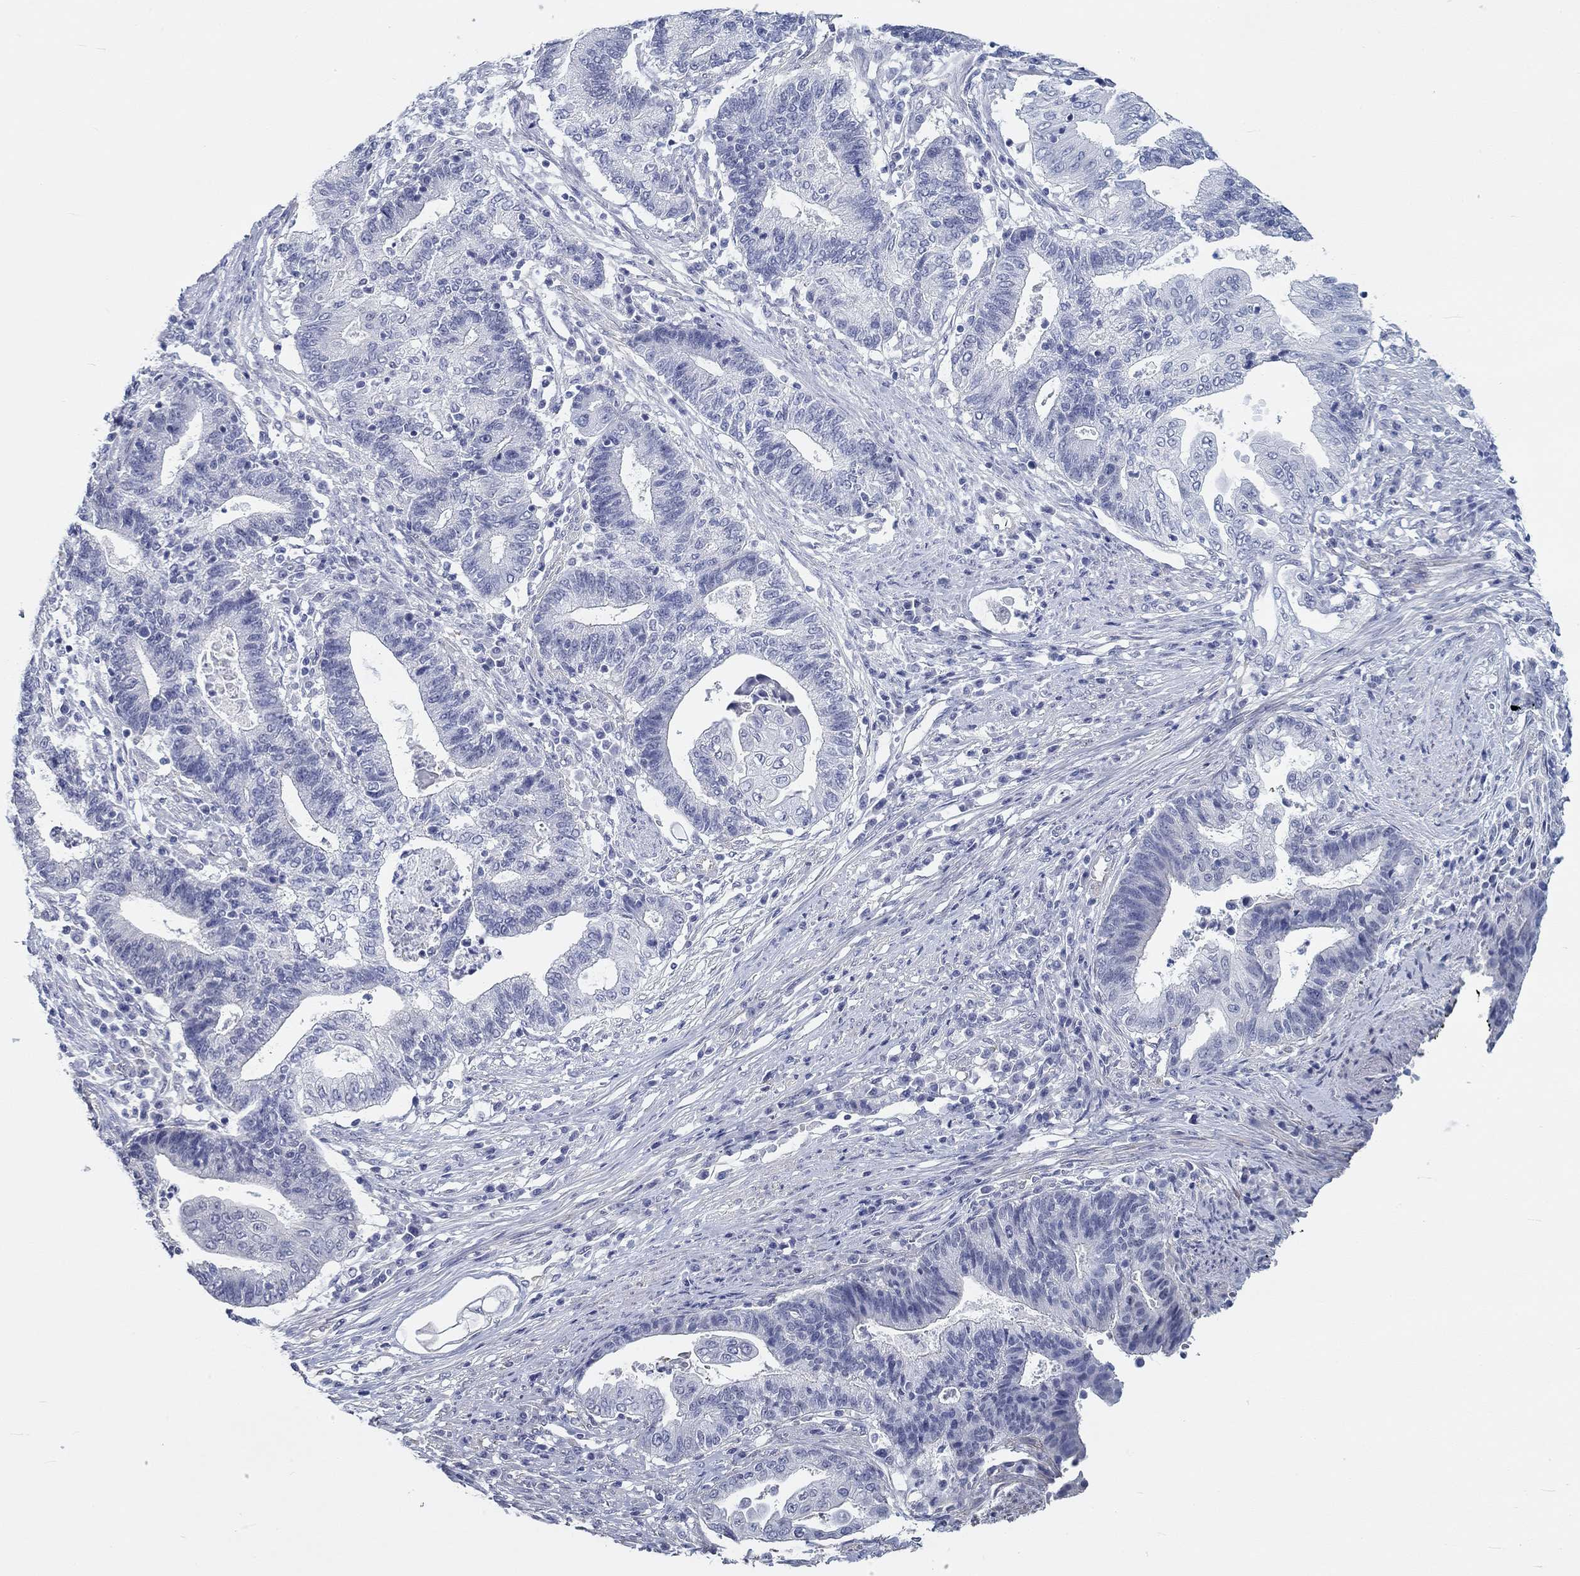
{"staining": {"intensity": "negative", "quantity": "none", "location": "none"}, "tissue": "endometrial cancer", "cell_type": "Tumor cells", "image_type": "cancer", "snomed": [{"axis": "morphology", "description": "Adenocarcinoma, NOS"}, {"axis": "topography", "description": "Uterus"}, {"axis": "topography", "description": "Endometrium"}], "caption": "An immunohistochemistry (IHC) photomicrograph of endometrial adenocarcinoma is shown. There is no staining in tumor cells of endometrial adenocarcinoma.", "gene": "CRYGD", "patient": {"sex": "female", "age": 54}}